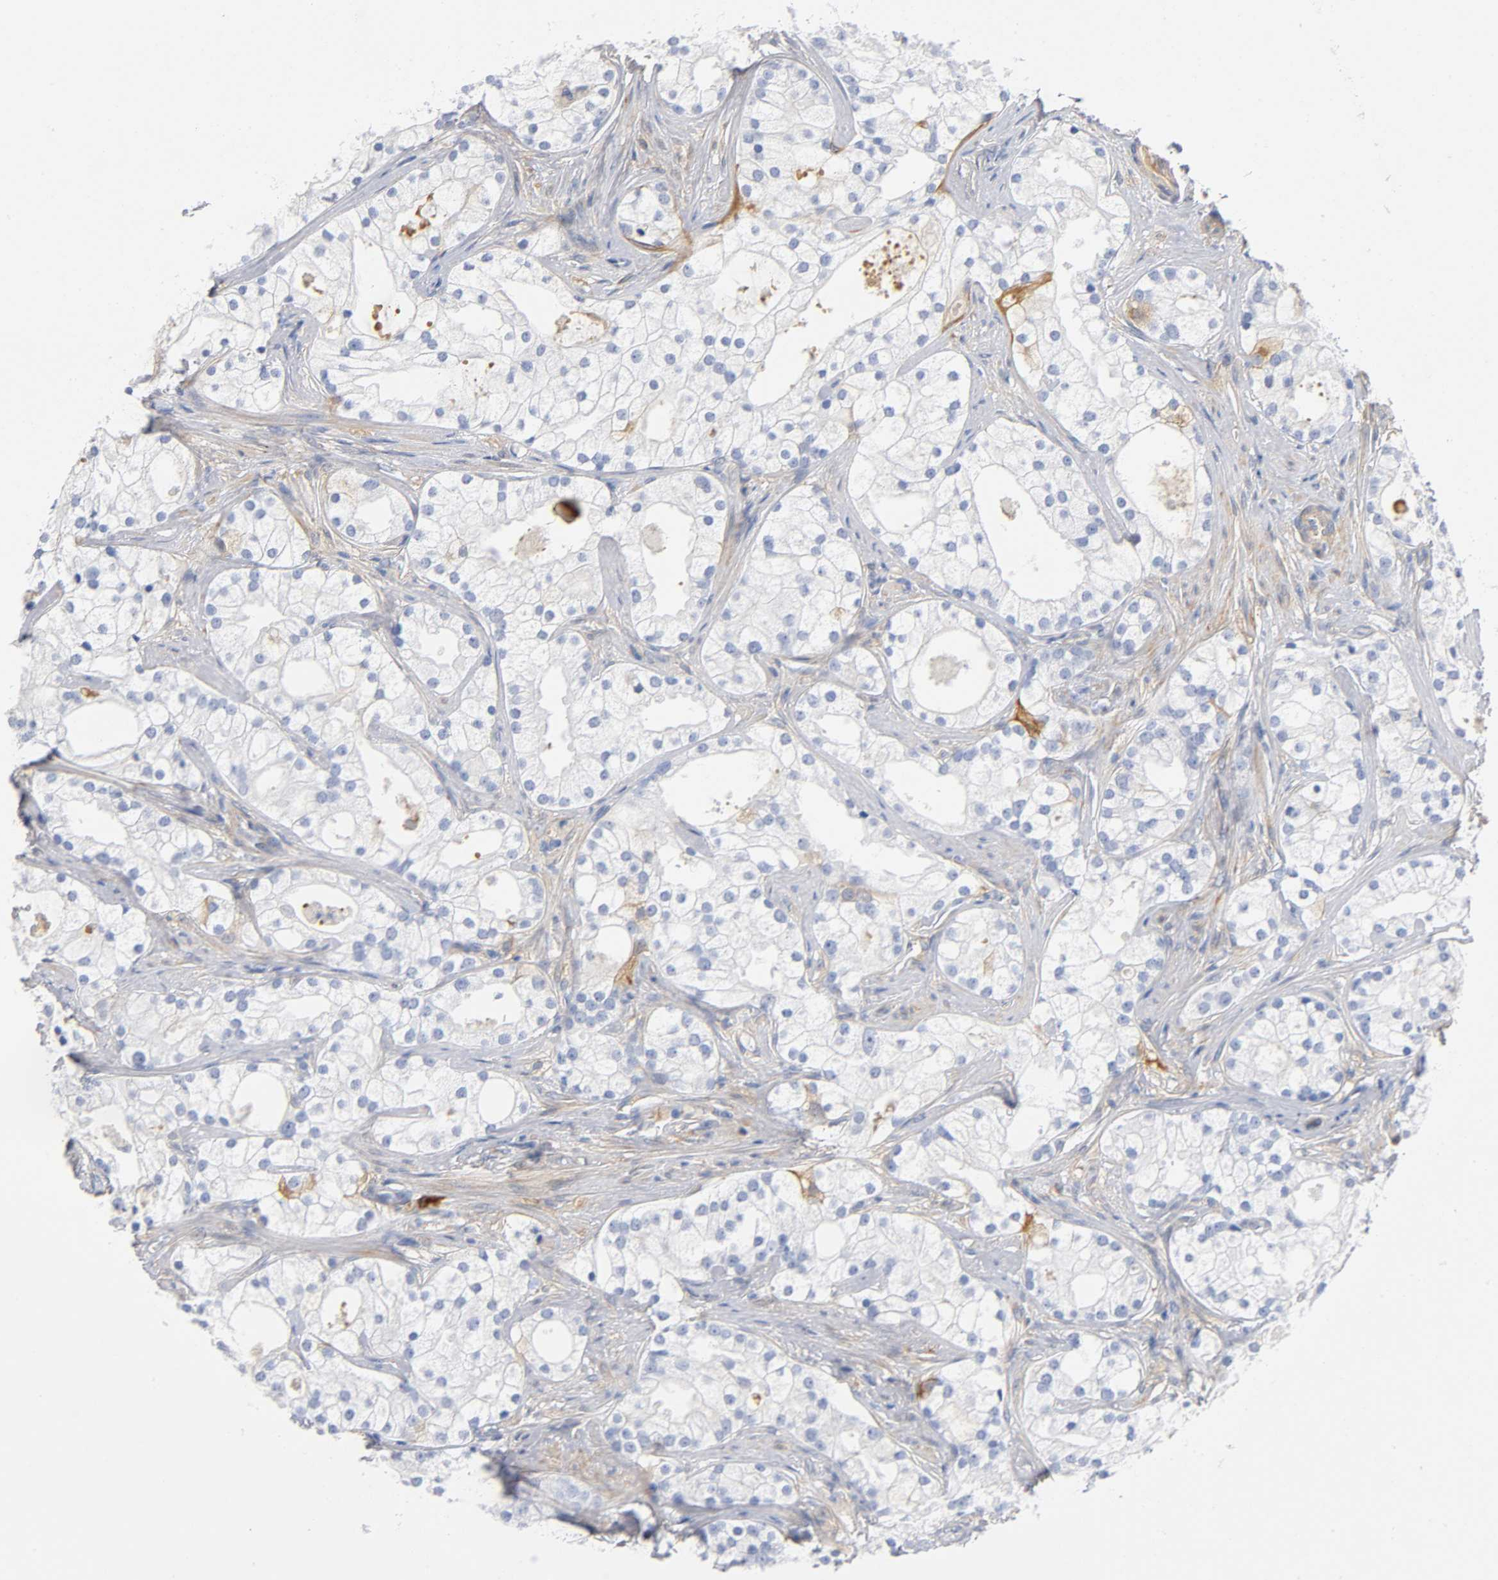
{"staining": {"intensity": "weak", "quantity": "<25%", "location": "cytoplasmic/membranous"}, "tissue": "prostate cancer", "cell_type": "Tumor cells", "image_type": "cancer", "snomed": [{"axis": "morphology", "description": "Adenocarcinoma, Low grade"}, {"axis": "topography", "description": "Prostate"}], "caption": "Immunohistochemistry (IHC) micrograph of neoplastic tissue: adenocarcinoma (low-grade) (prostate) stained with DAB shows no significant protein staining in tumor cells. Brightfield microscopy of IHC stained with DAB (brown) and hematoxylin (blue), captured at high magnification.", "gene": "TNC", "patient": {"sex": "male", "age": 58}}